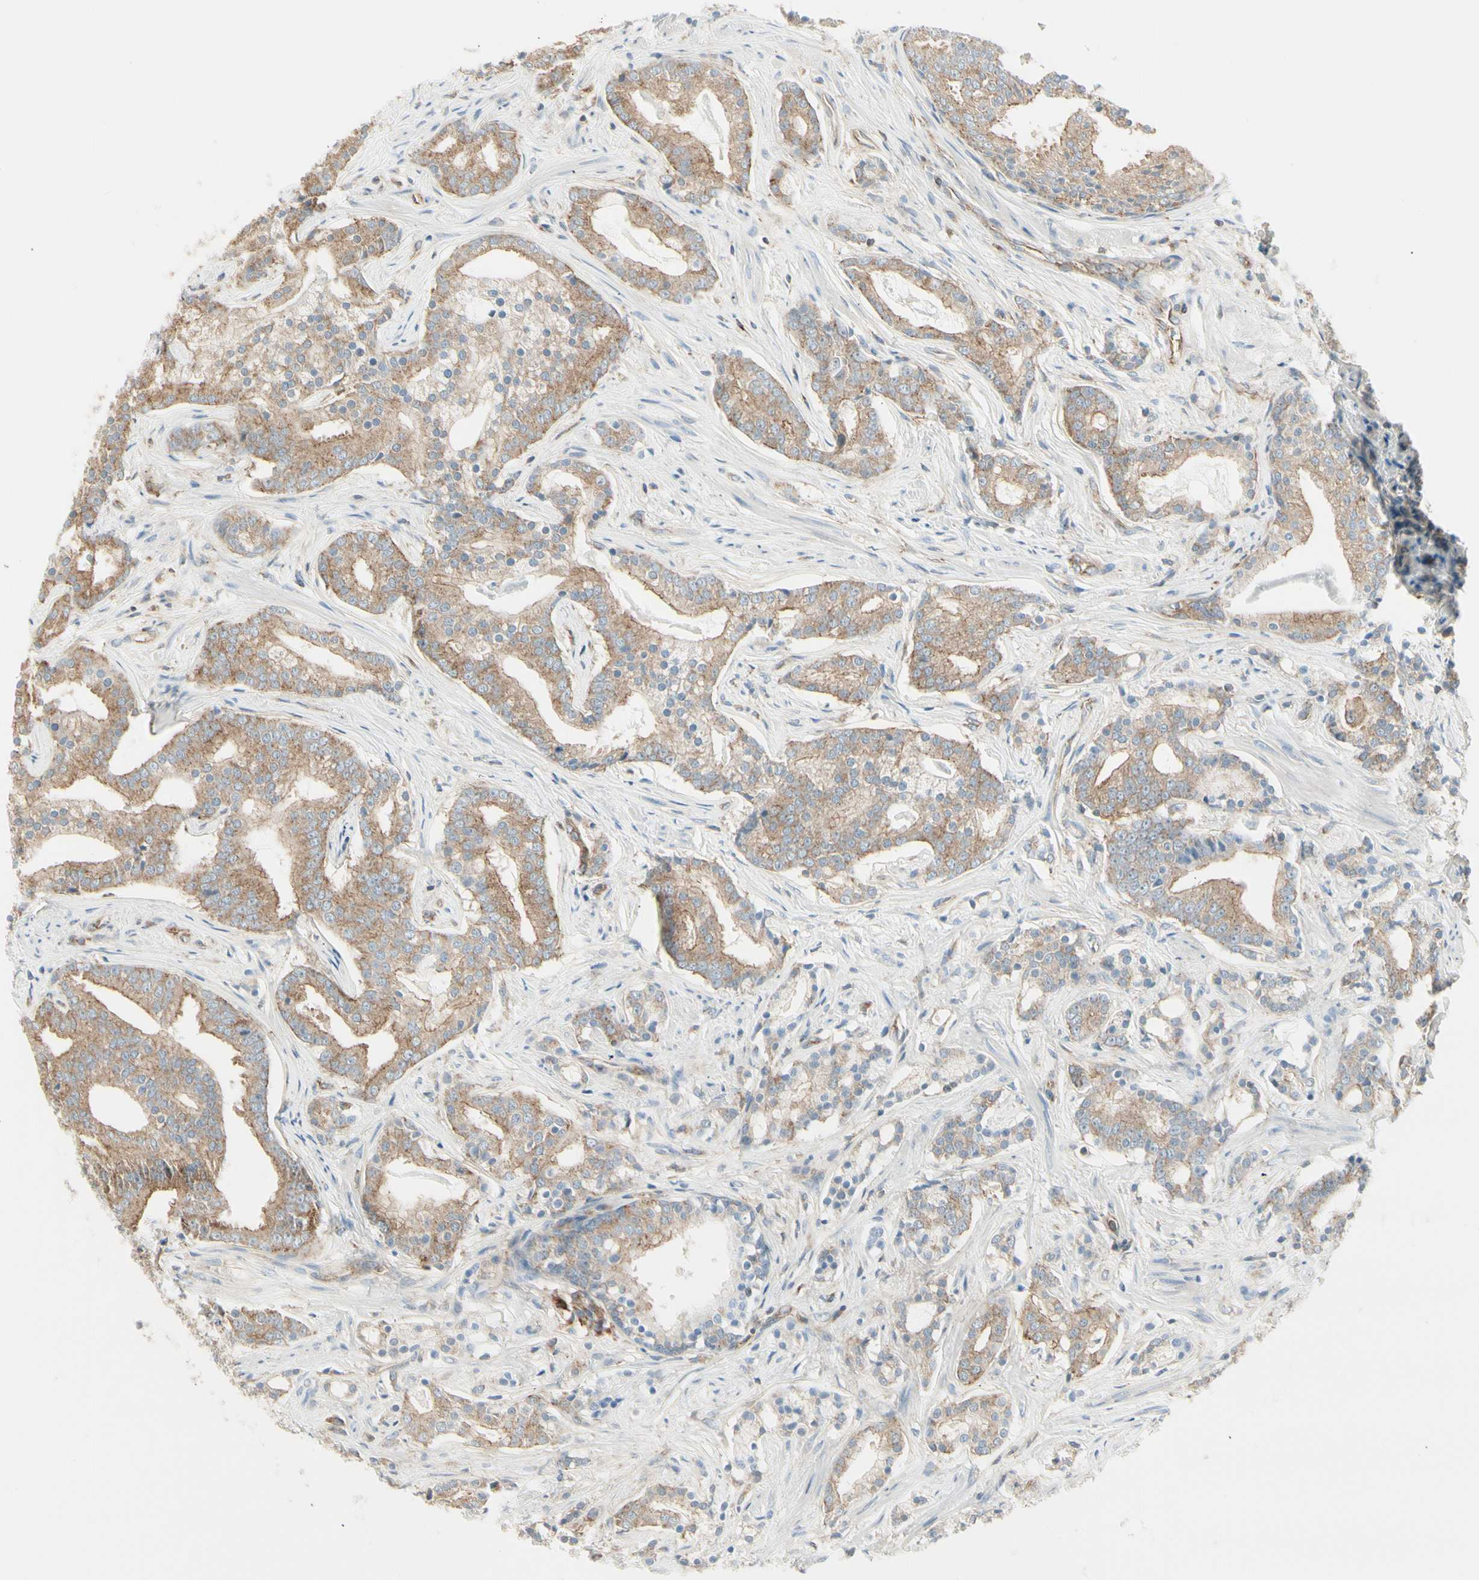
{"staining": {"intensity": "moderate", "quantity": ">75%", "location": "cytoplasmic/membranous"}, "tissue": "prostate cancer", "cell_type": "Tumor cells", "image_type": "cancer", "snomed": [{"axis": "morphology", "description": "Adenocarcinoma, Low grade"}, {"axis": "topography", "description": "Prostate"}], "caption": "A high-resolution image shows immunohistochemistry (IHC) staining of prostate adenocarcinoma (low-grade), which shows moderate cytoplasmic/membranous expression in approximately >75% of tumor cells.", "gene": "AGFG1", "patient": {"sex": "male", "age": 58}}